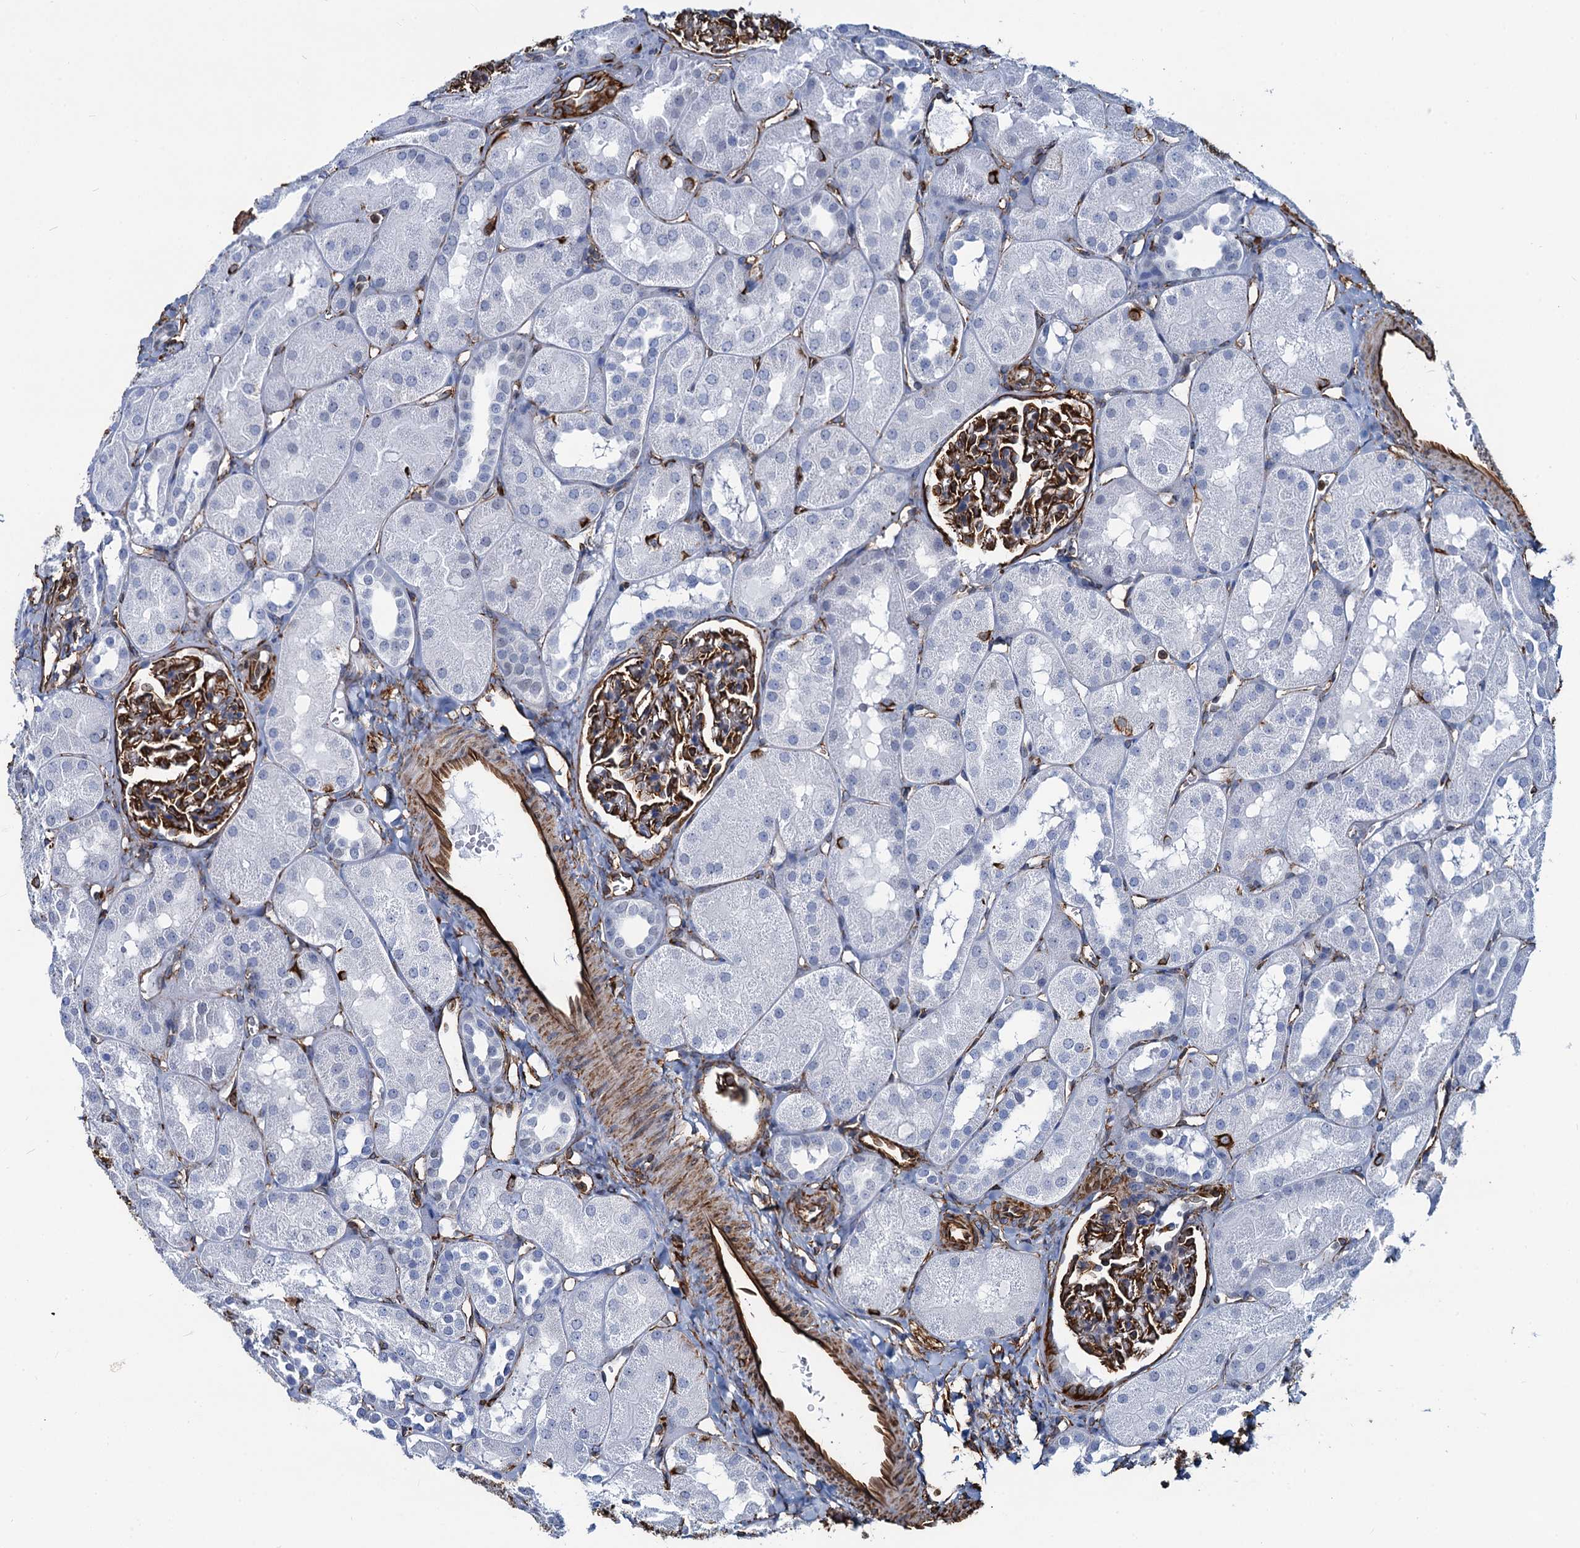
{"staining": {"intensity": "strong", "quantity": "25%-75%", "location": "cytoplasmic/membranous"}, "tissue": "kidney", "cell_type": "Cells in glomeruli", "image_type": "normal", "snomed": [{"axis": "morphology", "description": "Normal tissue, NOS"}, {"axis": "topography", "description": "Kidney"}, {"axis": "topography", "description": "Urinary bladder"}], "caption": "The micrograph displays staining of benign kidney, revealing strong cytoplasmic/membranous protein positivity (brown color) within cells in glomeruli.", "gene": "PGM2", "patient": {"sex": "male", "age": 16}}